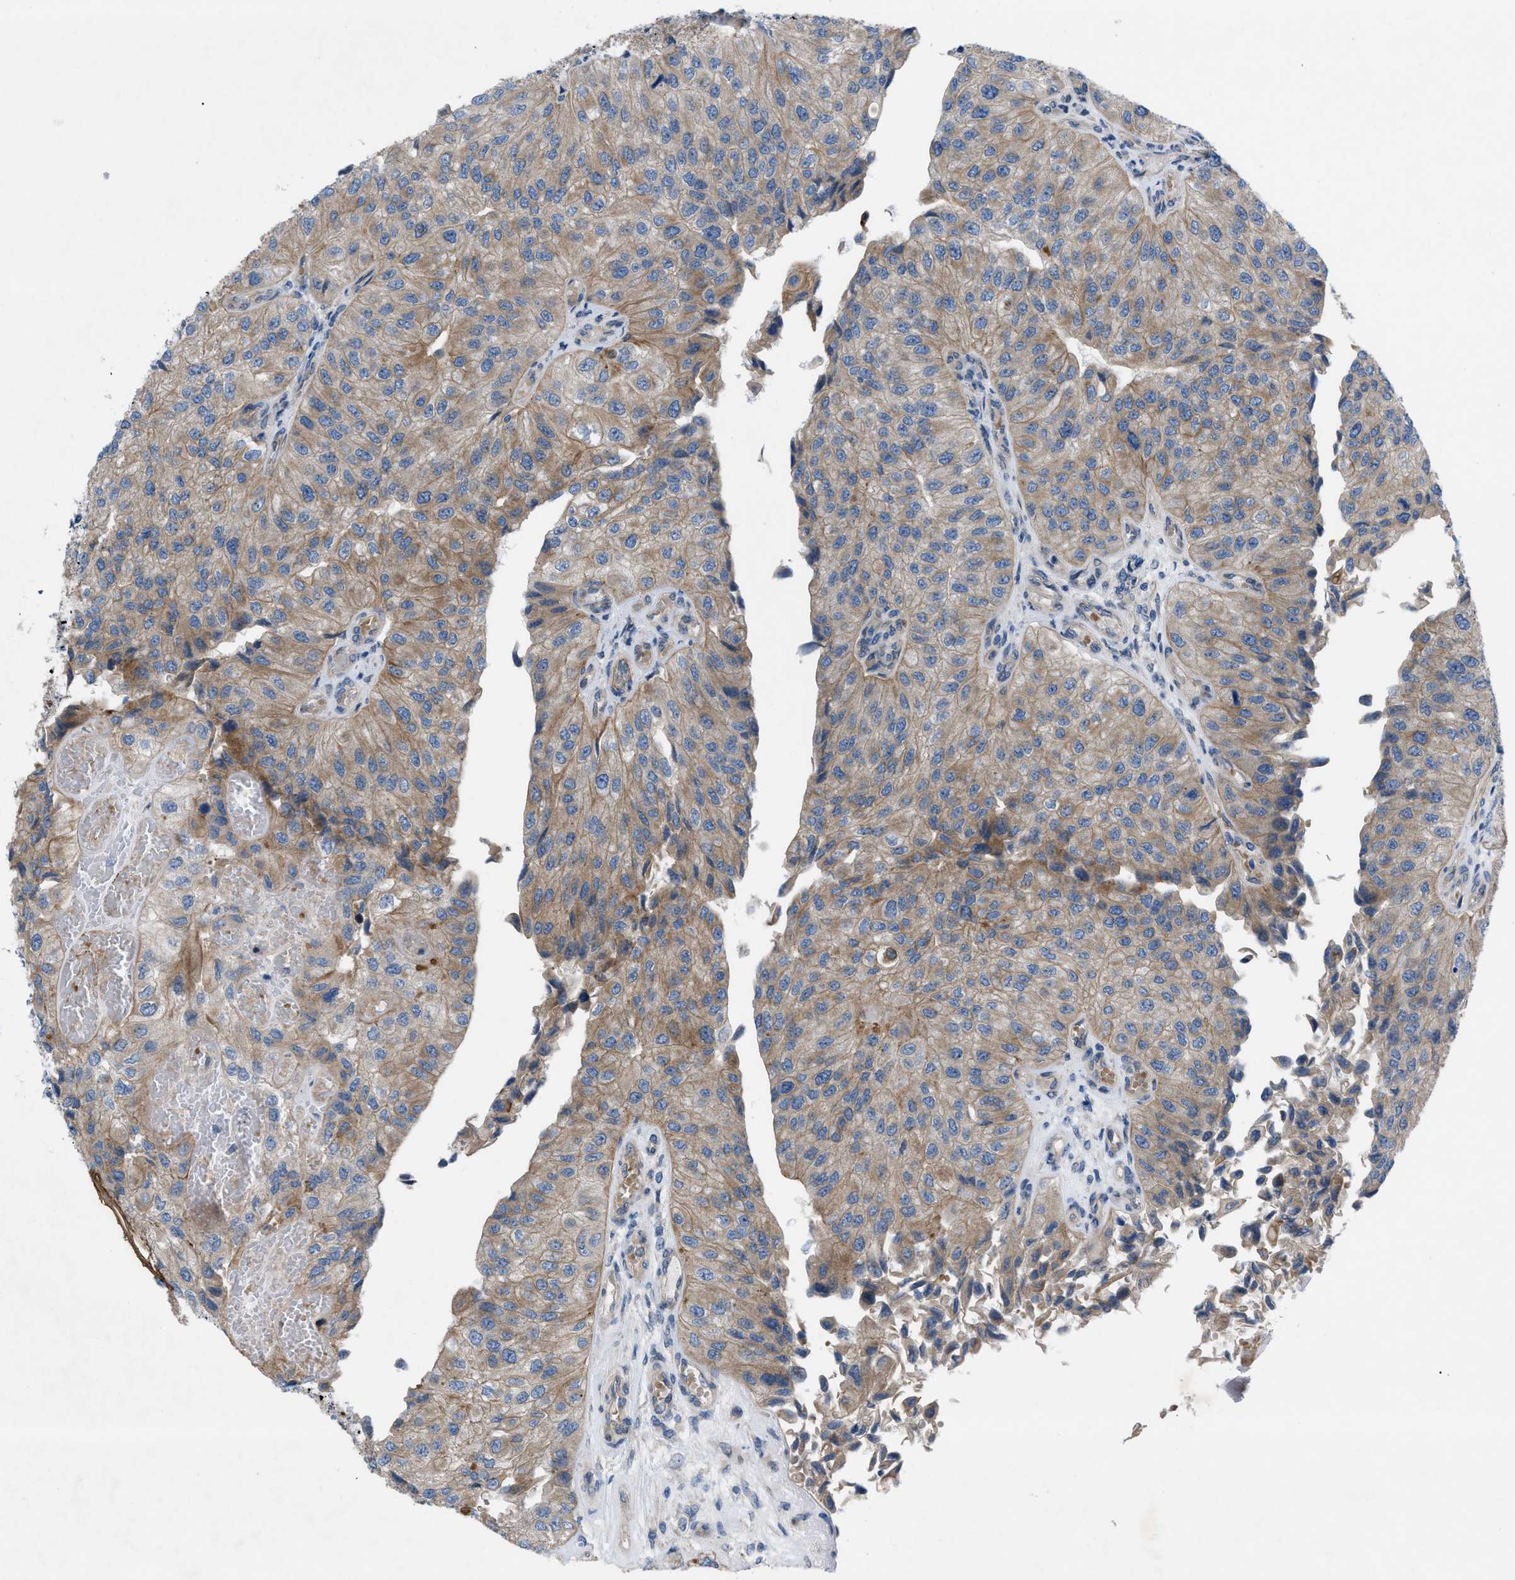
{"staining": {"intensity": "moderate", "quantity": ">75%", "location": "cytoplasmic/membranous"}, "tissue": "urothelial cancer", "cell_type": "Tumor cells", "image_type": "cancer", "snomed": [{"axis": "morphology", "description": "Urothelial carcinoma, High grade"}, {"axis": "topography", "description": "Kidney"}, {"axis": "topography", "description": "Urinary bladder"}], "caption": "Immunohistochemistry image of neoplastic tissue: urothelial cancer stained using immunohistochemistry (IHC) exhibits medium levels of moderate protein expression localized specifically in the cytoplasmic/membranous of tumor cells, appearing as a cytoplasmic/membranous brown color.", "gene": "NDEL1", "patient": {"sex": "male", "age": 77}}